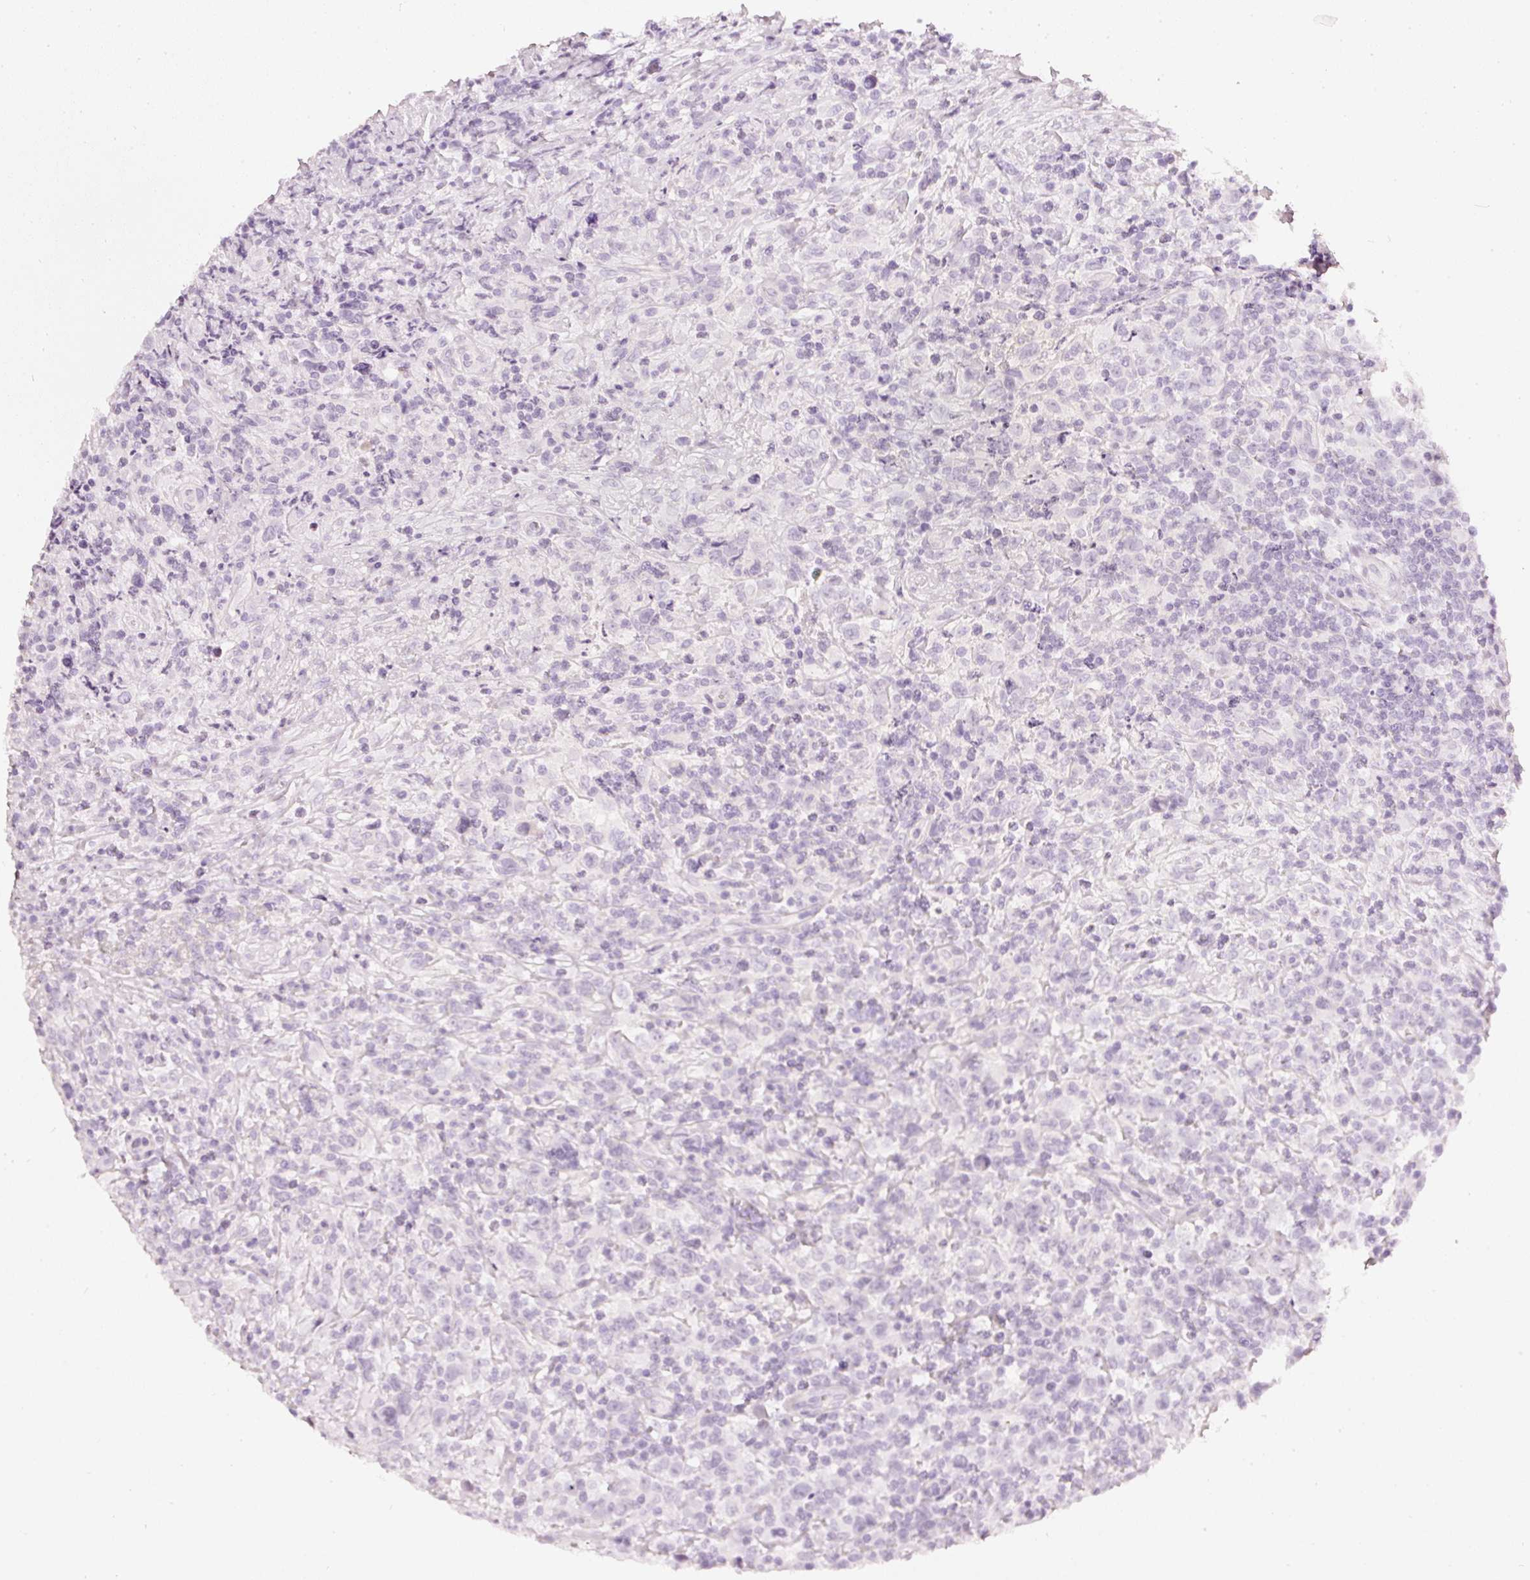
{"staining": {"intensity": "negative", "quantity": "none", "location": "none"}, "tissue": "lymphoma", "cell_type": "Tumor cells", "image_type": "cancer", "snomed": [{"axis": "morphology", "description": "Hodgkin's disease, NOS"}, {"axis": "topography", "description": "Lymph node"}], "caption": "The IHC histopathology image has no significant expression in tumor cells of lymphoma tissue. (DAB (3,3'-diaminobenzidine) immunohistochemistry, high magnification).", "gene": "CNP", "patient": {"sex": "female", "age": 18}}